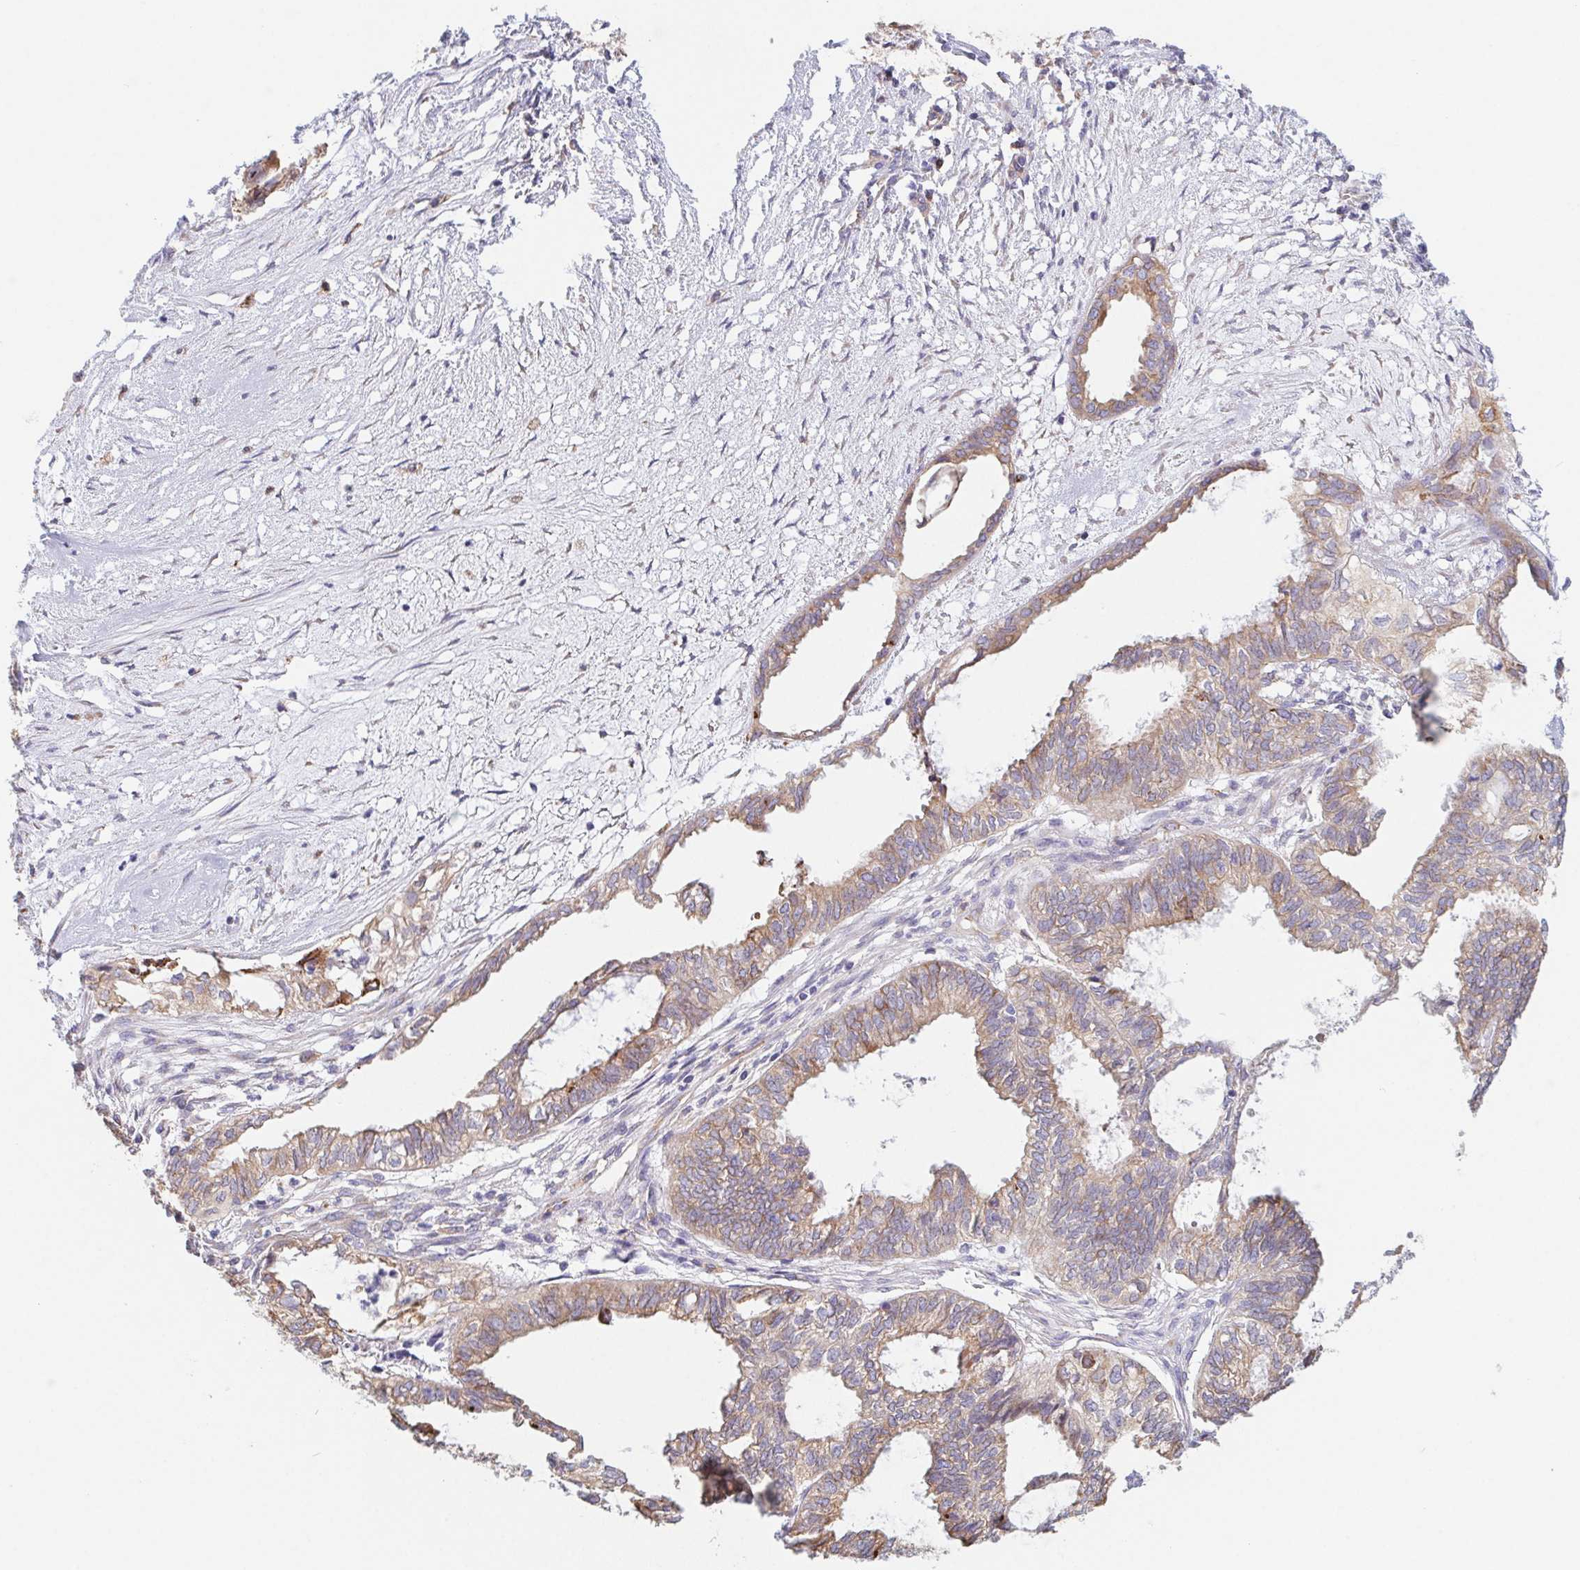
{"staining": {"intensity": "moderate", "quantity": ">75%", "location": "cytoplasmic/membranous"}, "tissue": "ovarian cancer", "cell_type": "Tumor cells", "image_type": "cancer", "snomed": [{"axis": "morphology", "description": "Carcinoma, endometroid"}, {"axis": "topography", "description": "Ovary"}], "caption": "An image showing moderate cytoplasmic/membranous staining in approximately >75% of tumor cells in ovarian cancer, as visualized by brown immunohistochemical staining.", "gene": "ADAM8", "patient": {"sex": "female", "age": 64}}